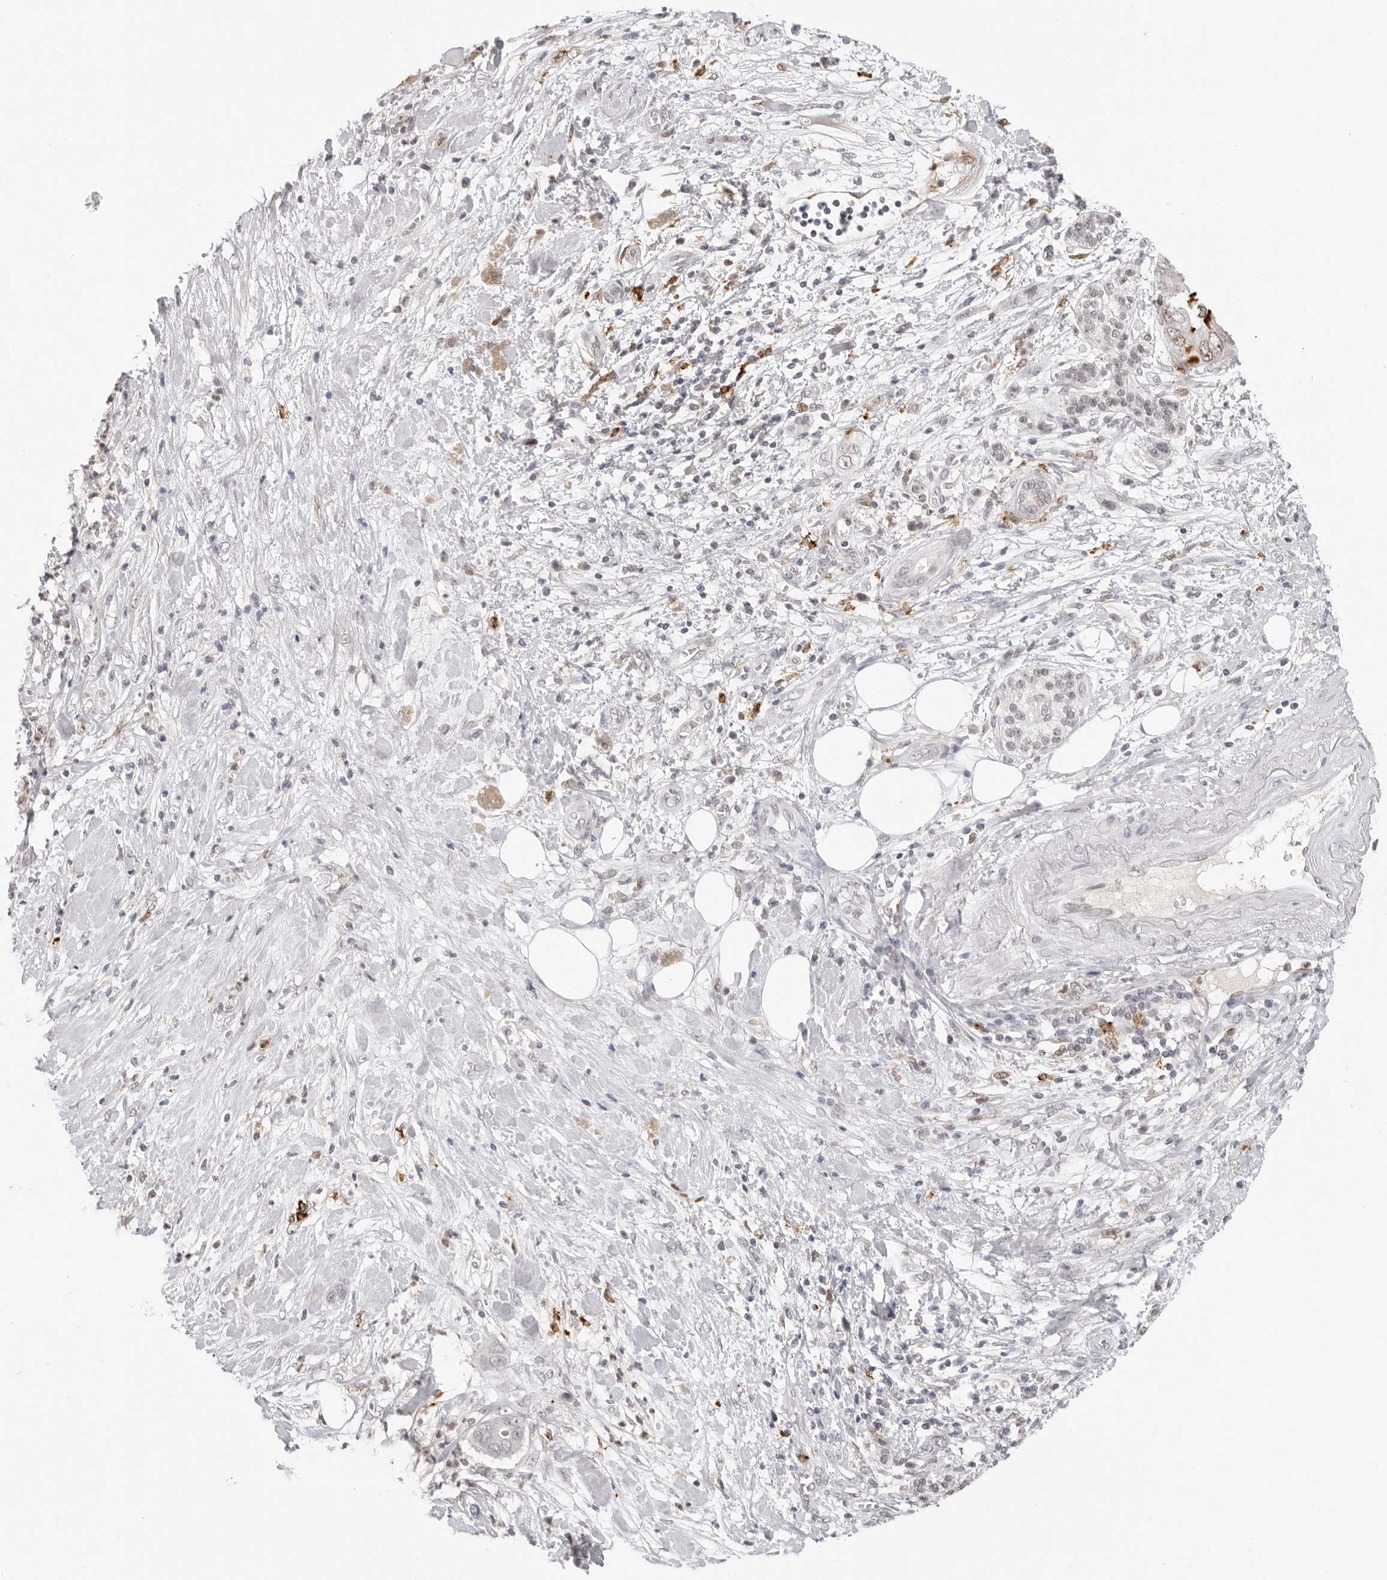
{"staining": {"intensity": "weak", "quantity": "<25%", "location": "nuclear"}, "tissue": "pancreatic cancer", "cell_type": "Tumor cells", "image_type": "cancer", "snomed": [{"axis": "morphology", "description": "Adenocarcinoma, NOS"}, {"axis": "topography", "description": "Pancreas"}], "caption": "Micrograph shows no protein positivity in tumor cells of adenocarcinoma (pancreatic) tissue. Brightfield microscopy of IHC stained with DAB (brown) and hematoxylin (blue), captured at high magnification.", "gene": "MSH6", "patient": {"sex": "female", "age": 78}}